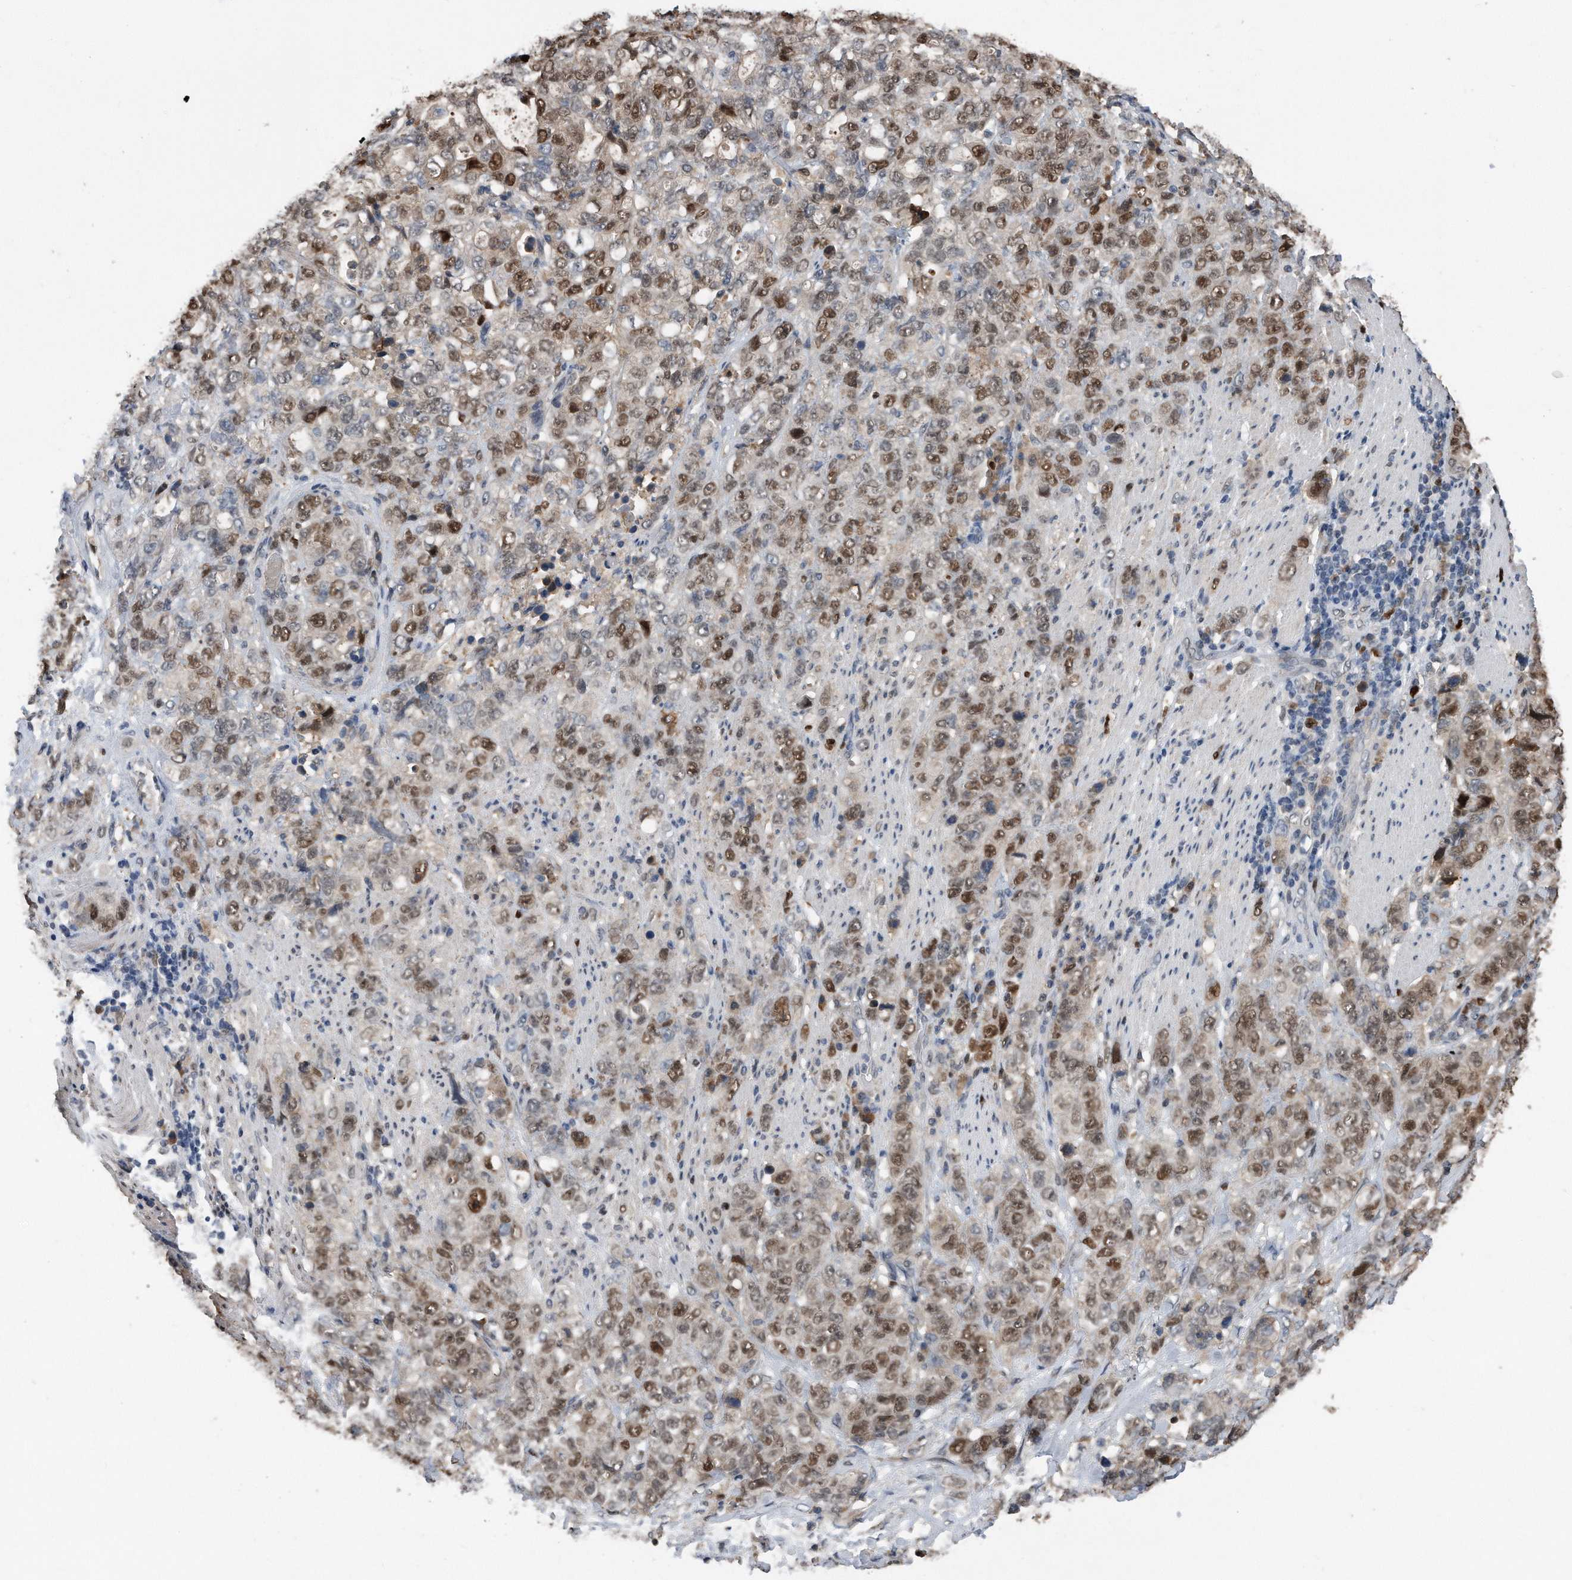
{"staining": {"intensity": "moderate", "quantity": ">75%", "location": "nuclear"}, "tissue": "stomach cancer", "cell_type": "Tumor cells", "image_type": "cancer", "snomed": [{"axis": "morphology", "description": "Adenocarcinoma, NOS"}, {"axis": "topography", "description": "Stomach"}], "caption": "Protein expression analysis of stomach cancer shows moderate nuclear positivity in about >75% of tumor cells.", "gene": "PCNA", "patient": {"sex": "male", "age": 48}}